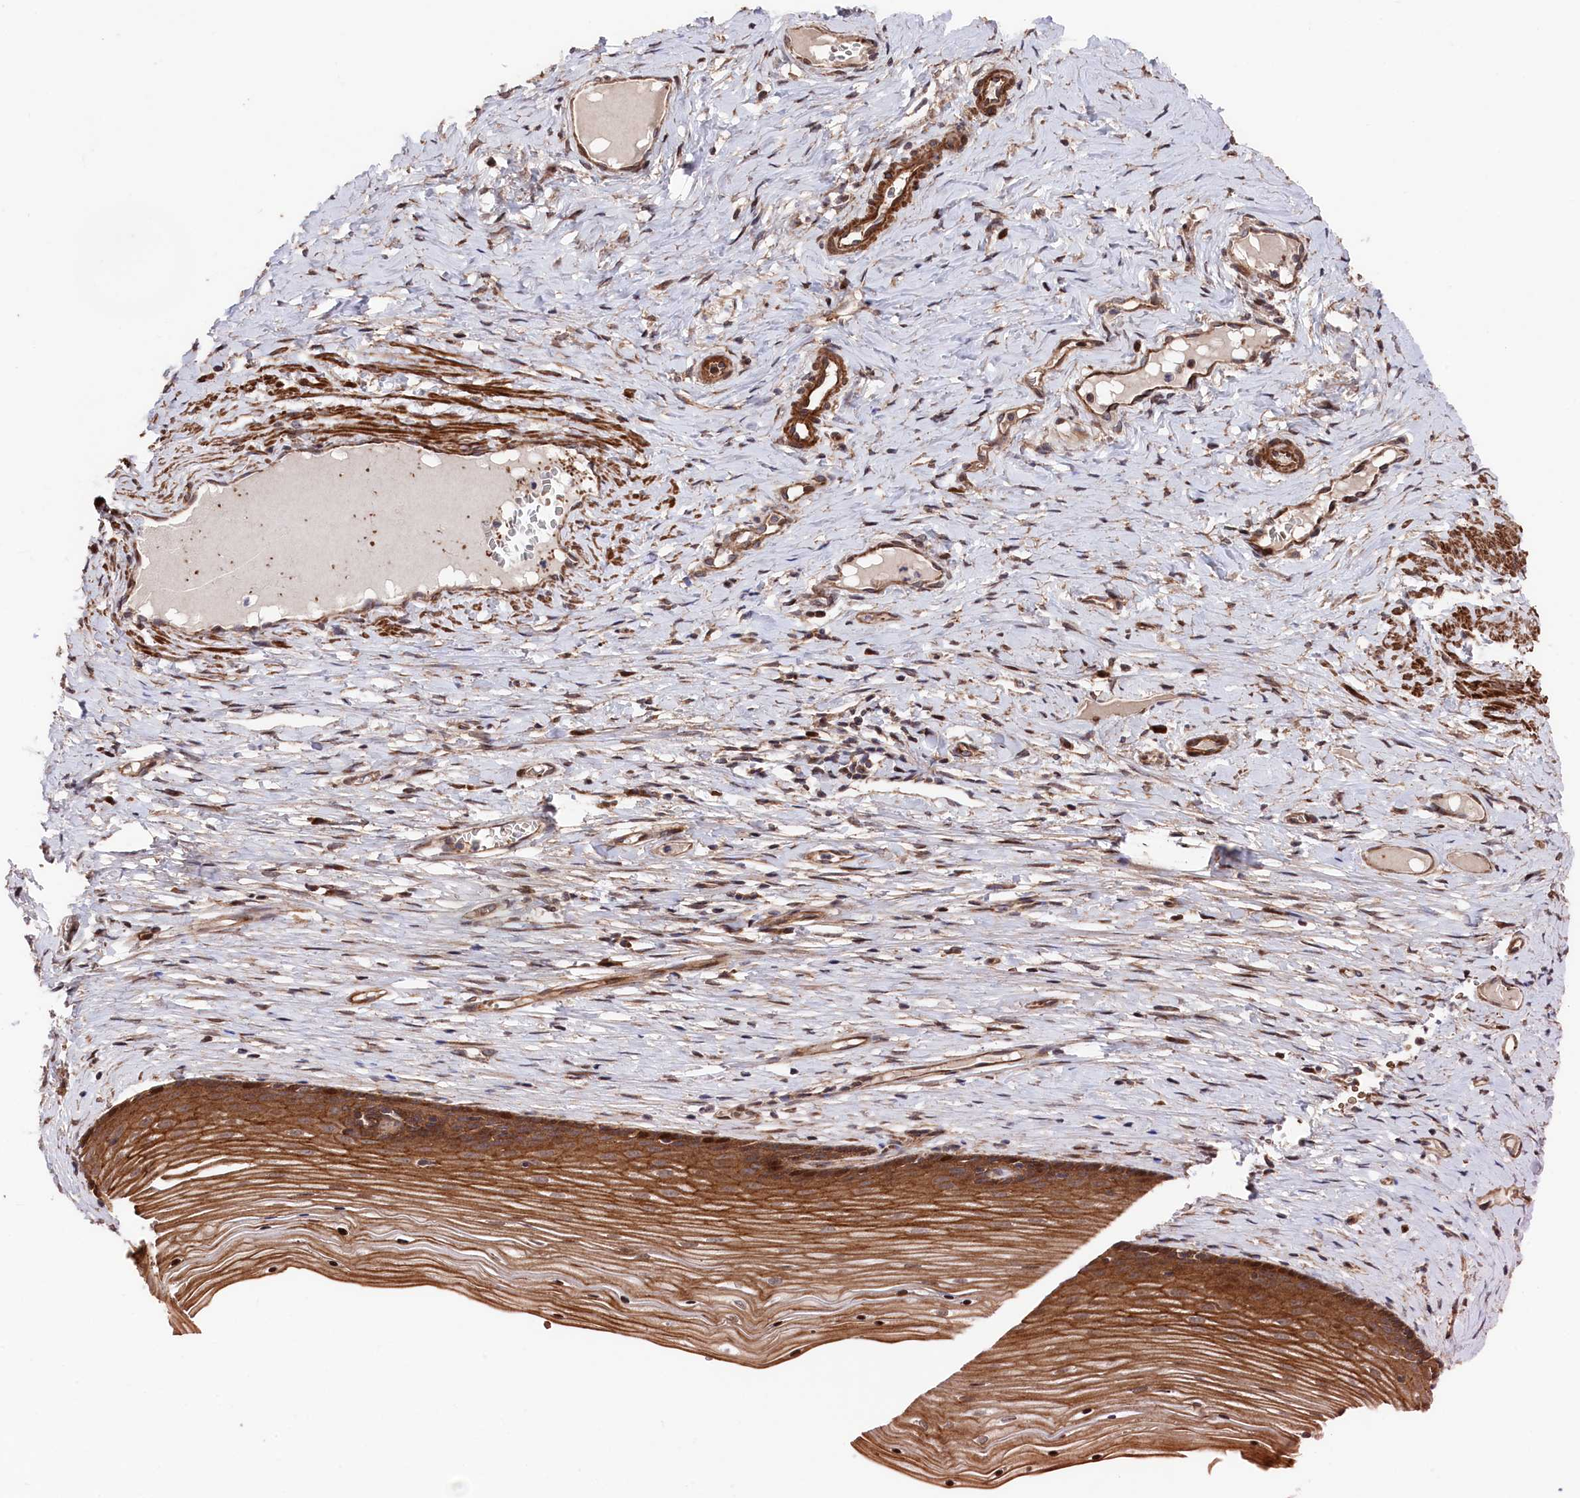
{"staining": {"intensity": "strong", "quantity": ">75%", "location": "cytoplasmic/membranous"}, "tissue": "cervix", "cell_type": "Glandular cells", "image_type": "normal", "snomed": [{"axis": "morphology", "description": "Normal tissue, NOS"}, {"axis": "topography", "description": "Cervix"}], "caption": "Immunohistochemistry (DAB (3,3'-diaminobenzidine)) staining of unremarkable cervix shows strong cytoplasmic/membranous protein staining in approximately >75% of glandular cells.", "gene": "TNKS1BP1", "patient": {"sex": "female", "age": 42}}